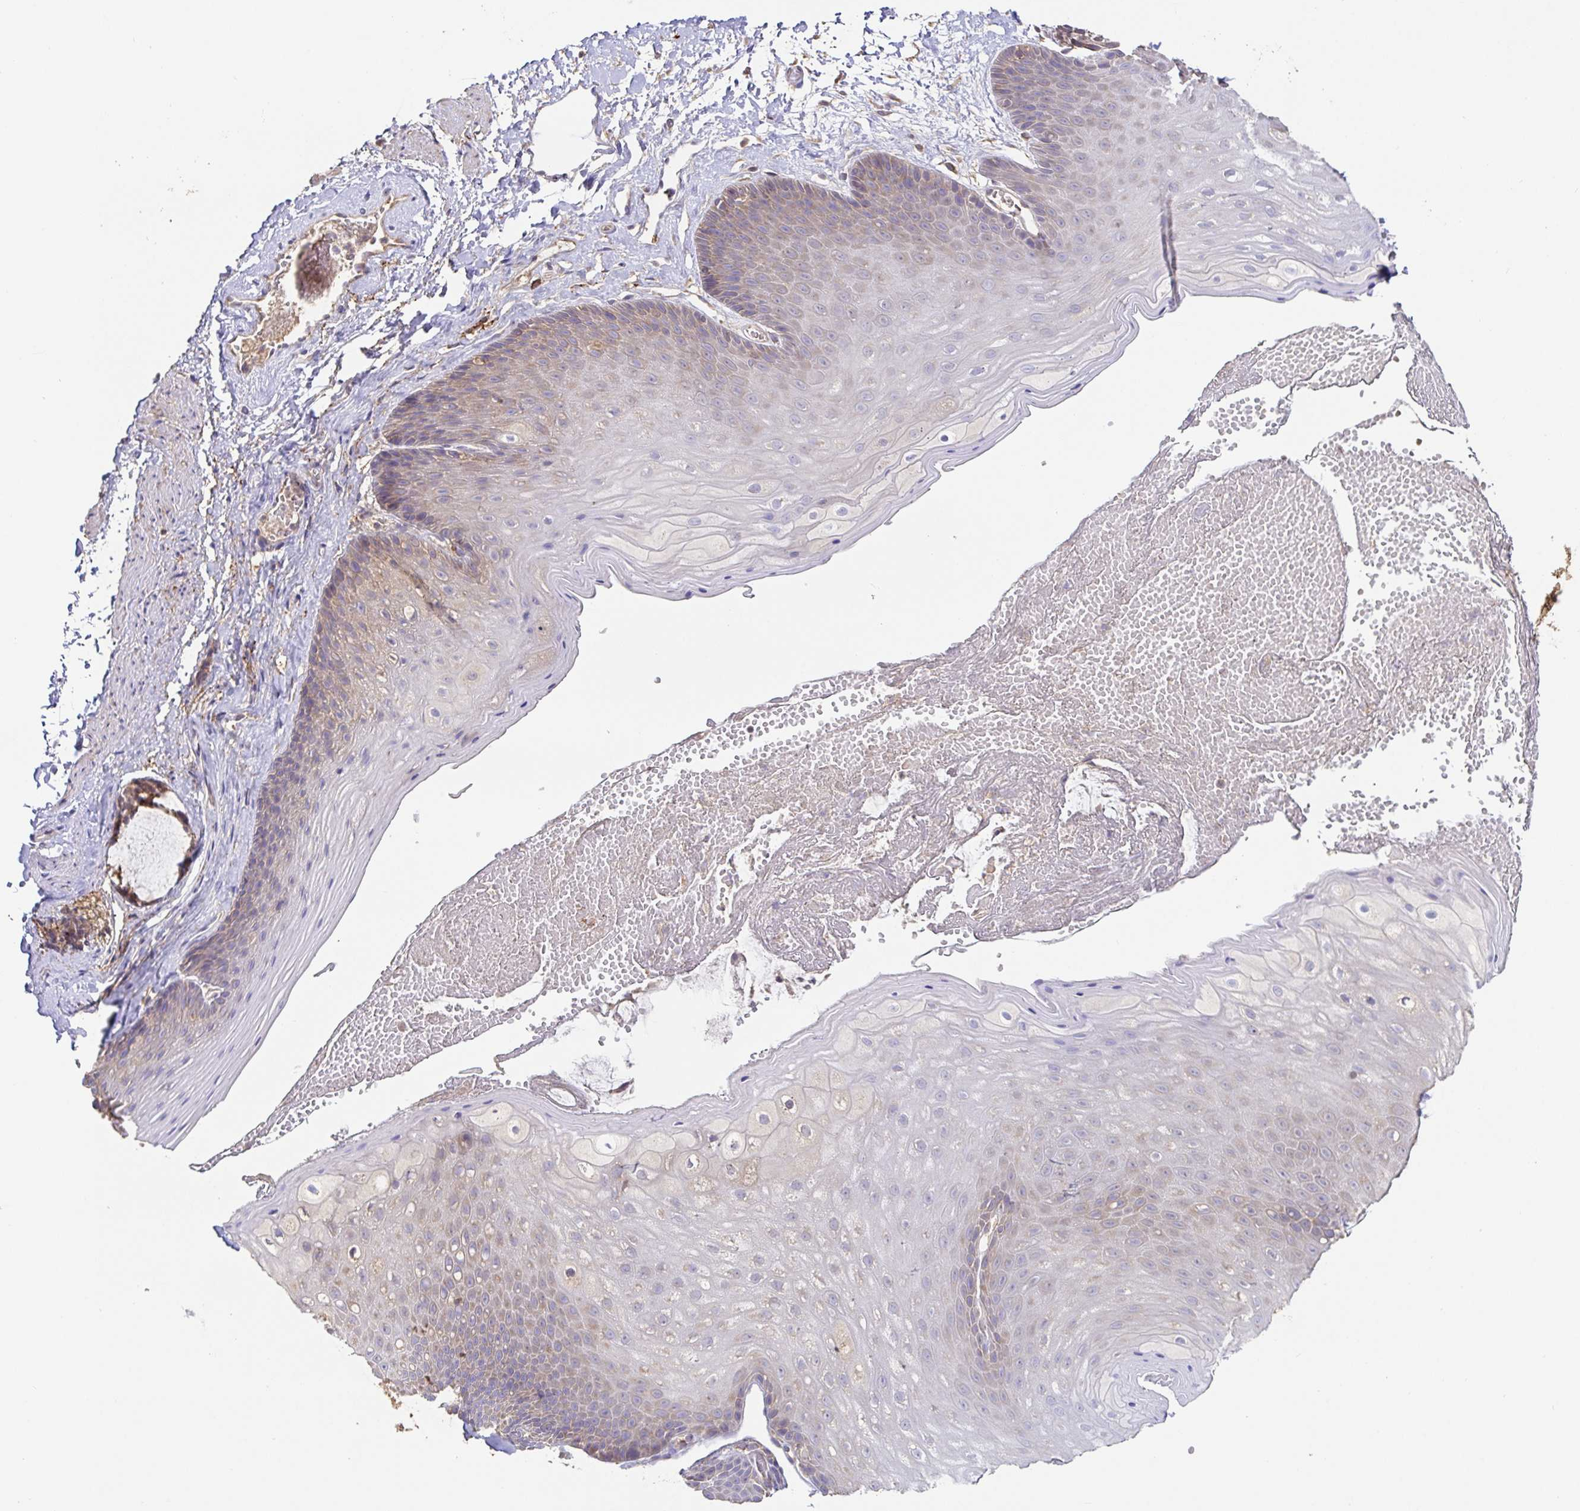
{"staining": {"intensity": "negative", "quantity": "none", "location": "none"}, "tissue": "skin", "cell_type": "Epidermal cells", "image_type": "normal", "snomed": [{"axis": "morphology", "description": "Normal tissue, NOS"}, {"axis": "topography", "description": "Anal"}], "caption": "Image shows no significant protein staining in epidermal cells of unremarkable skin.", "gene": "HAGH", "patient": {"sex": "male", "age": 53}}